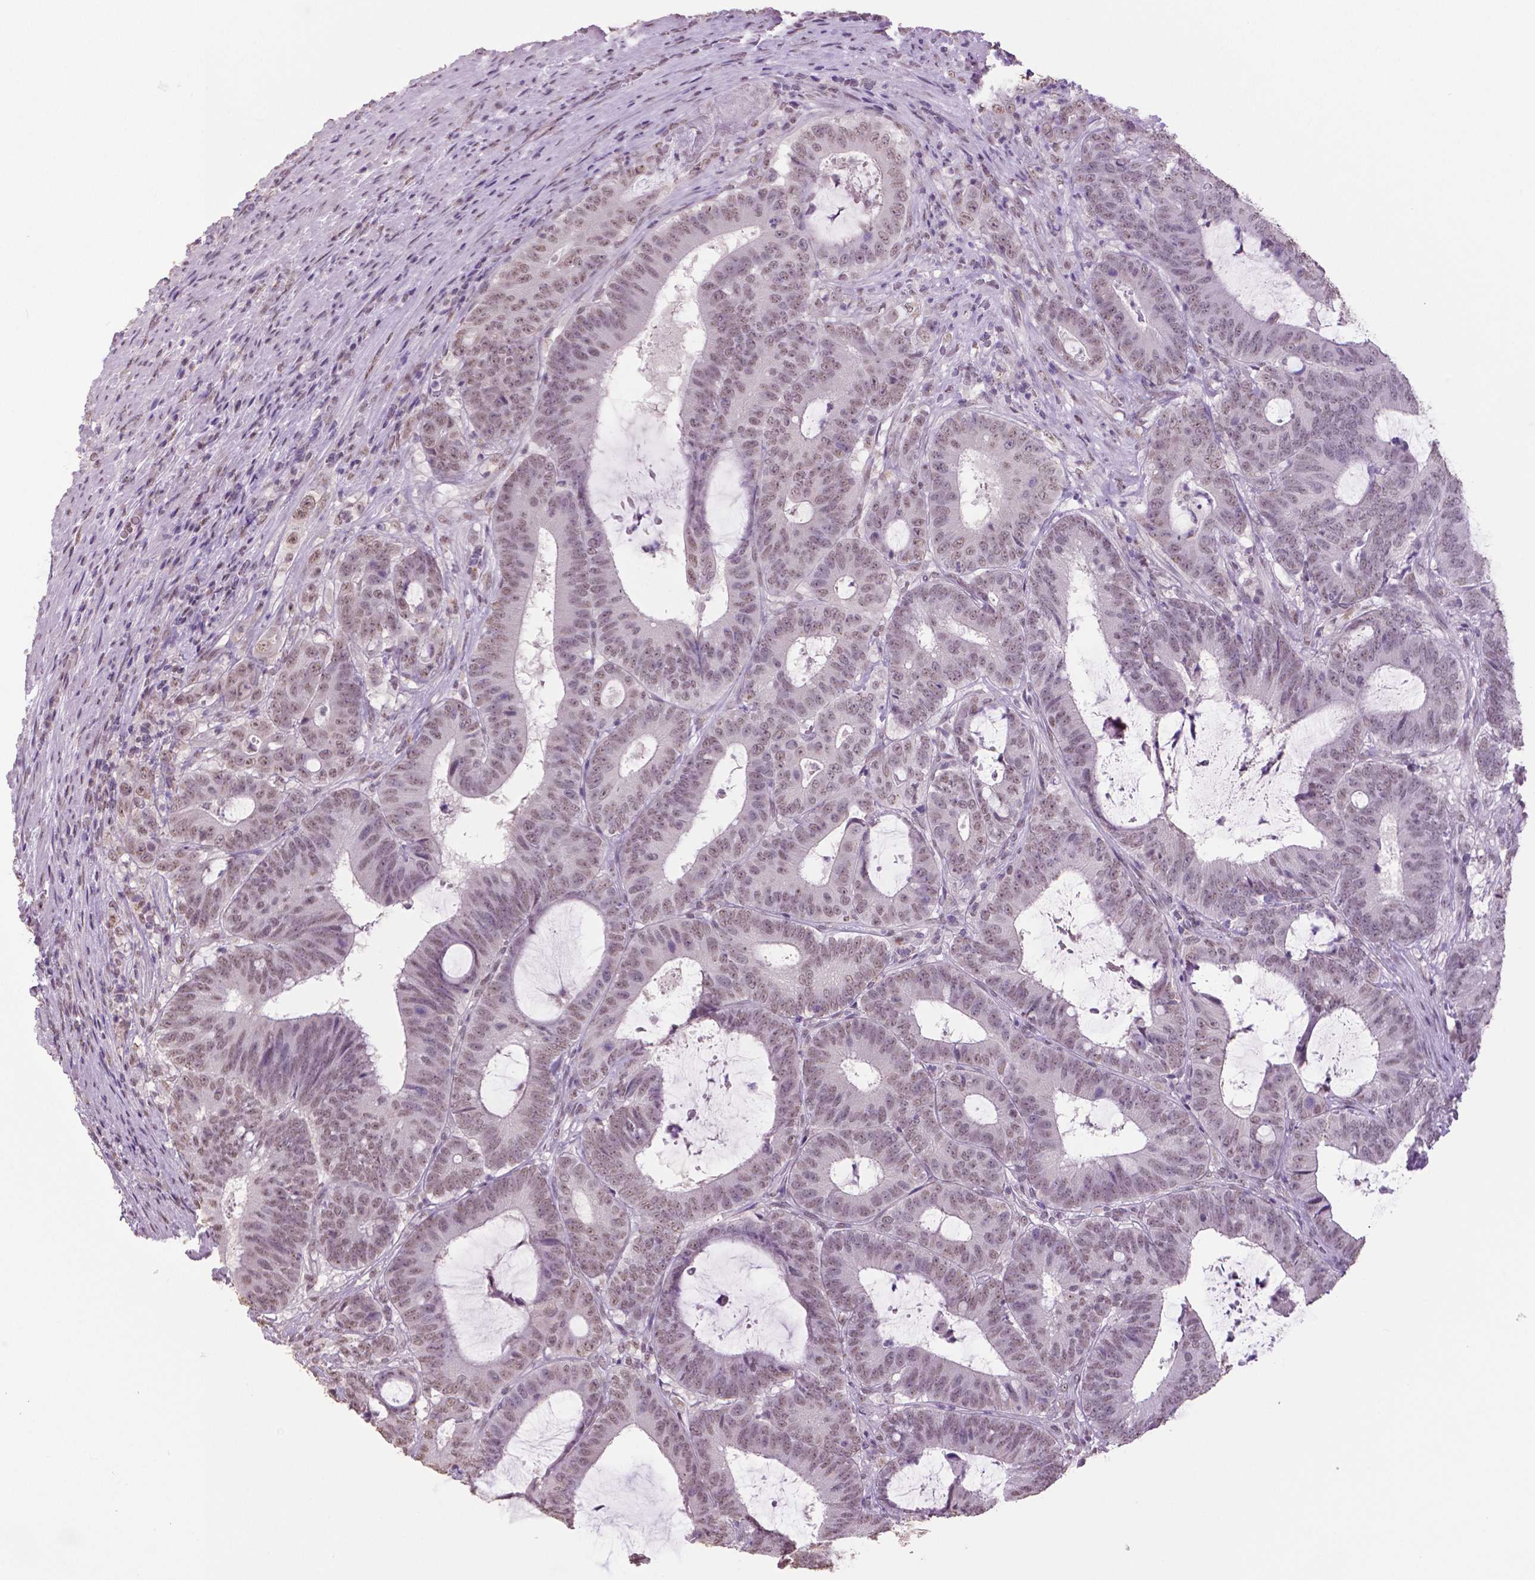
{"staining": {"intensity": "weak", "quantity": "25%-75%", "location": "nuclear"}, "tissue": "colorectal cancer", "cell_type": "Tumor cells", "image_type": "cancer", "snomed": [{"axis": "morphology", "description": "Adenocarcinoma, NOS"}, {"axis": "topography", "description": "Colon"}], "caption": "The photomicrograph displays immunohistochemical staining of colorectal cancer (adenocarcinoma). There is weak nuclear positivity is identified in approximately 25%-75% of tumor cells. (Stains: DAB in brown, nuclei in blue, Microscopy: brightfield microscopy at high magnification).", "gene": "IGF2BP1", "patient": {"sex": "female", "age": 43}}